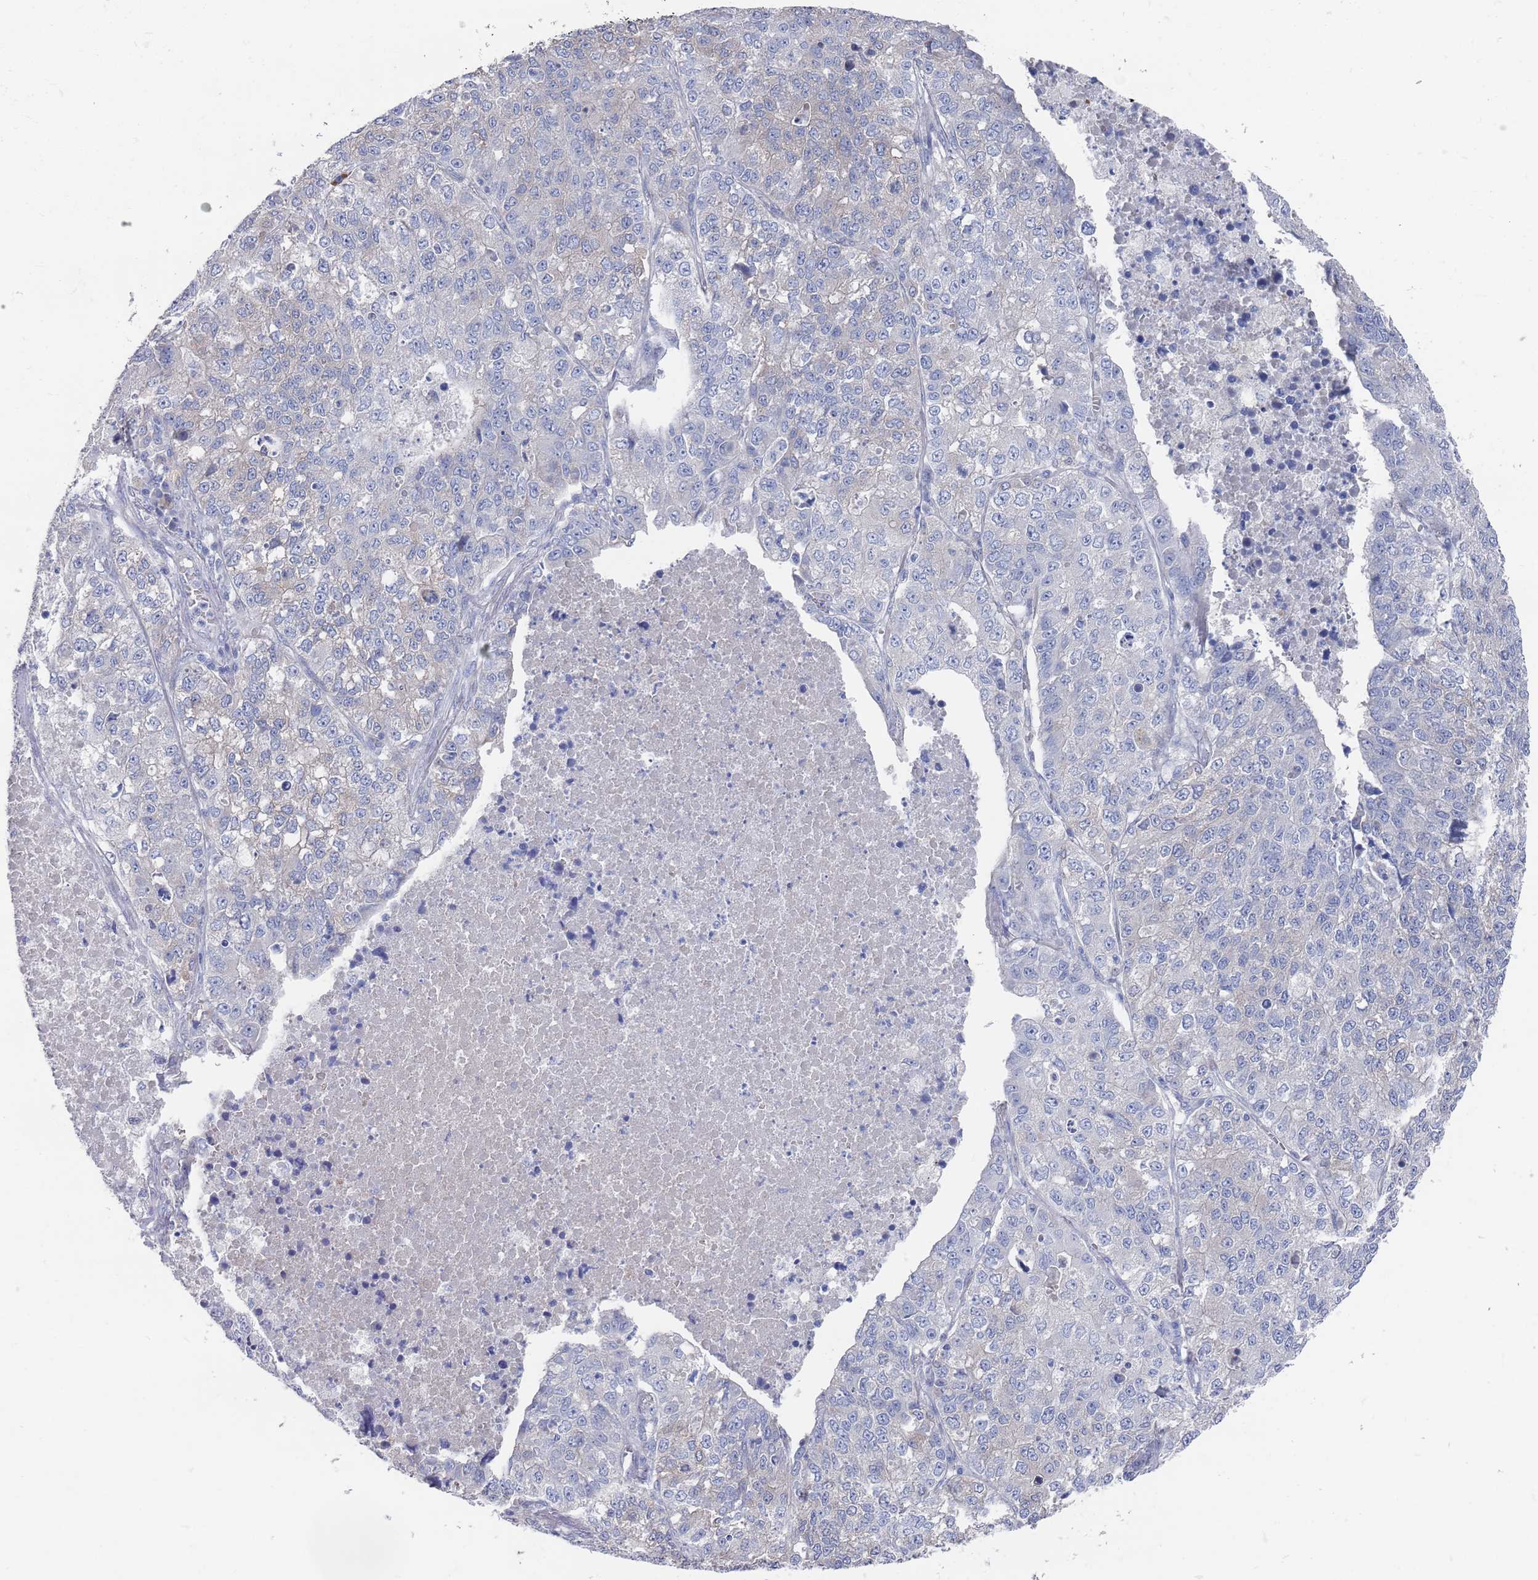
{"staining": {"intensity": "negative", "quantity": "none", "location": "none"}, "tissue": "lung cancer", "cell_type": "Tumor cells", "image_type": "cancer", "snomed": [{"axis": "morphology", "description": "Adenocarcinoma, NOS"}, {"axis": "topography", "description": "Lung"}], "caption": "Lung cancer stained for a protein using IHC exhibits no staining tumor cells.", "gene": "TMCO3", "patient": {"sex": "male", "age": 49}}